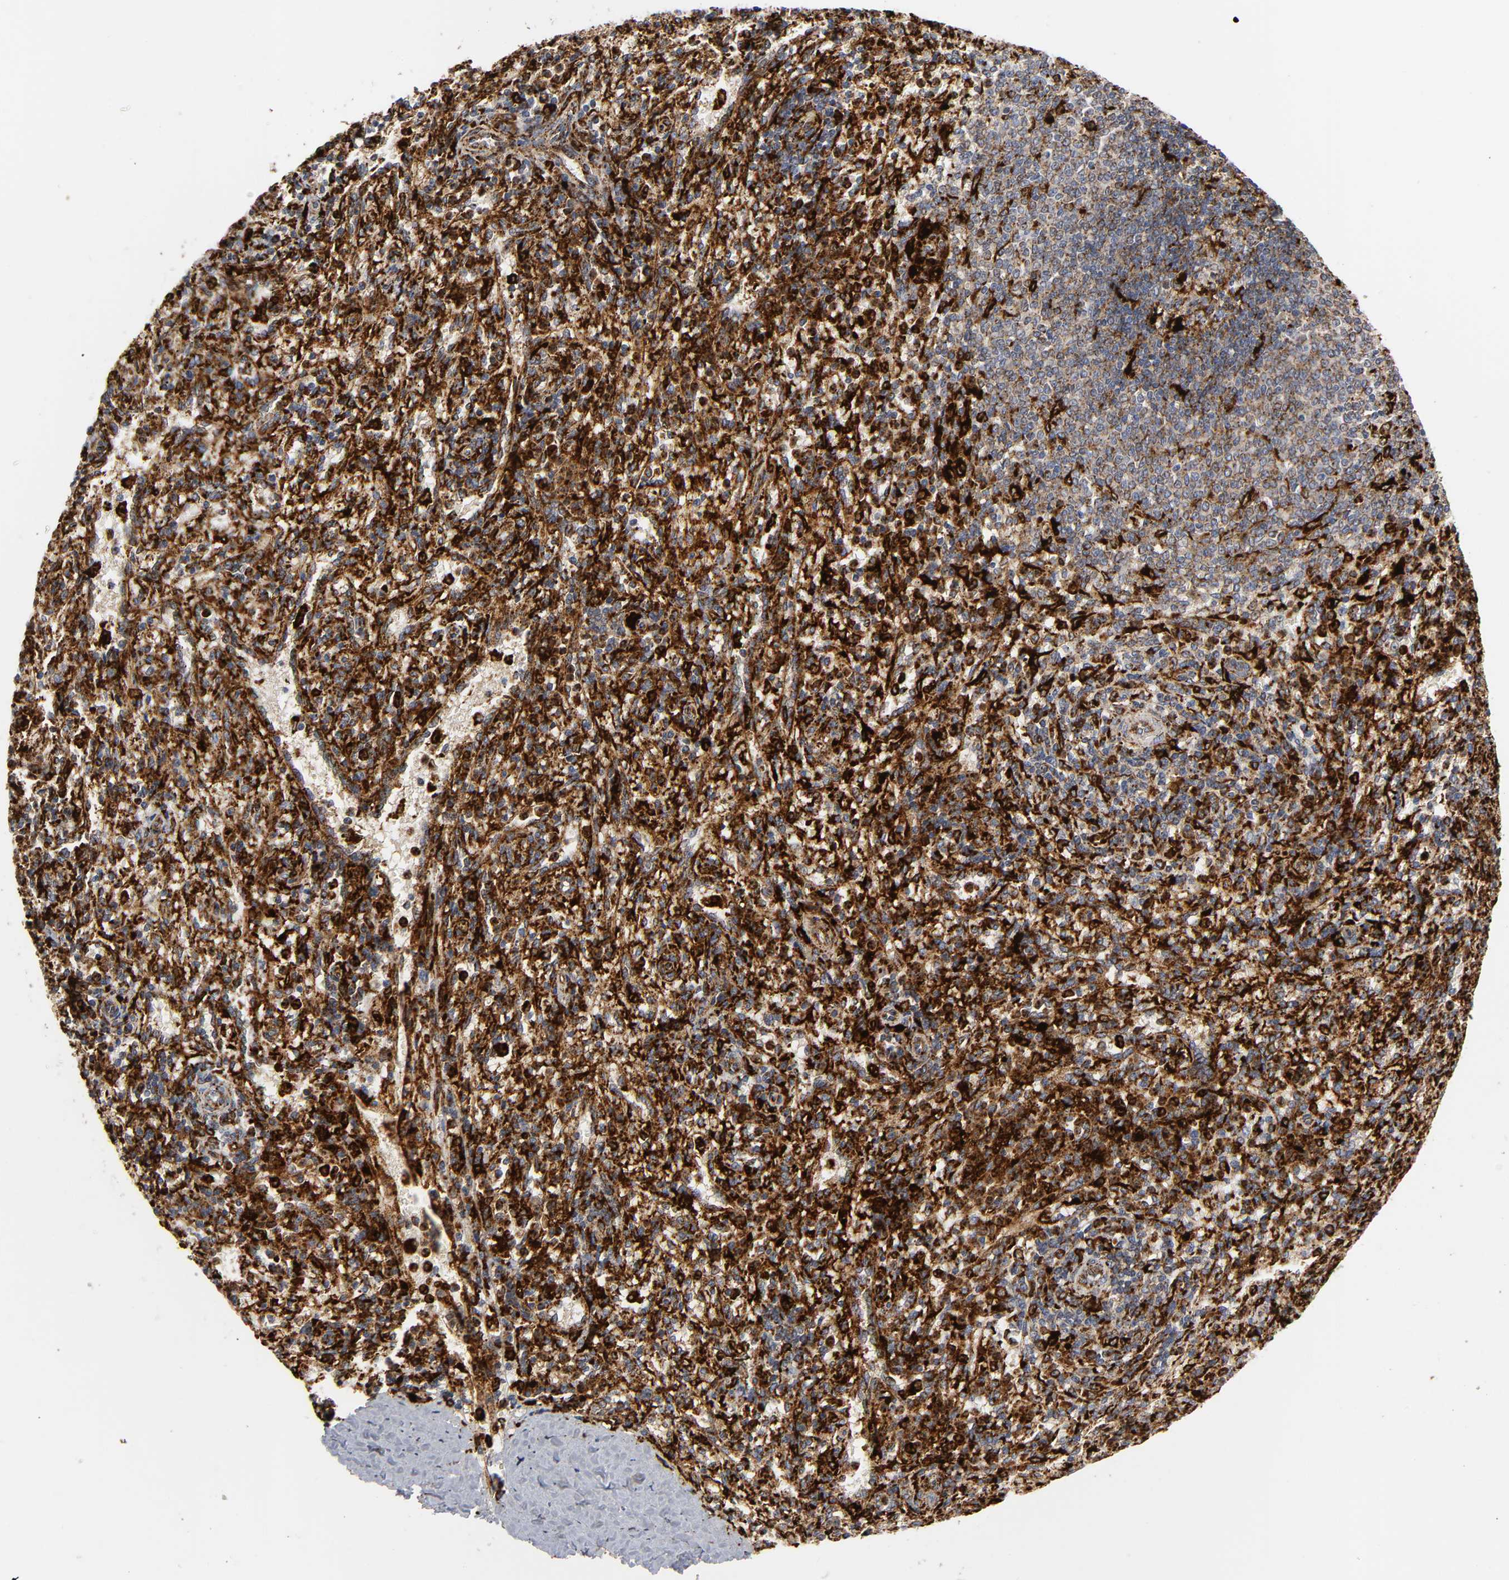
{"staining": {"intensity": "strong", "quantity": "25%-75%", "location": "cytoplasmic/membranous"}, "tissue": "spleen", "cell_type": "Cells in red pulp", "image_type": "normal", "snomed": [{"axis": "morphology", "description": "Normal tissue, NOS"}, {"axis": "topography", "description": "Spleen"}], "caption": "Immunohistochemistry of benign spleen displays high levels of strong cytoplasmic/membranous staining in about 25%-75% of cells in red pulp. Nuclei are stained in blue.", "gene": "PSAP", "patient": {"sex": "female", "age": 10}}